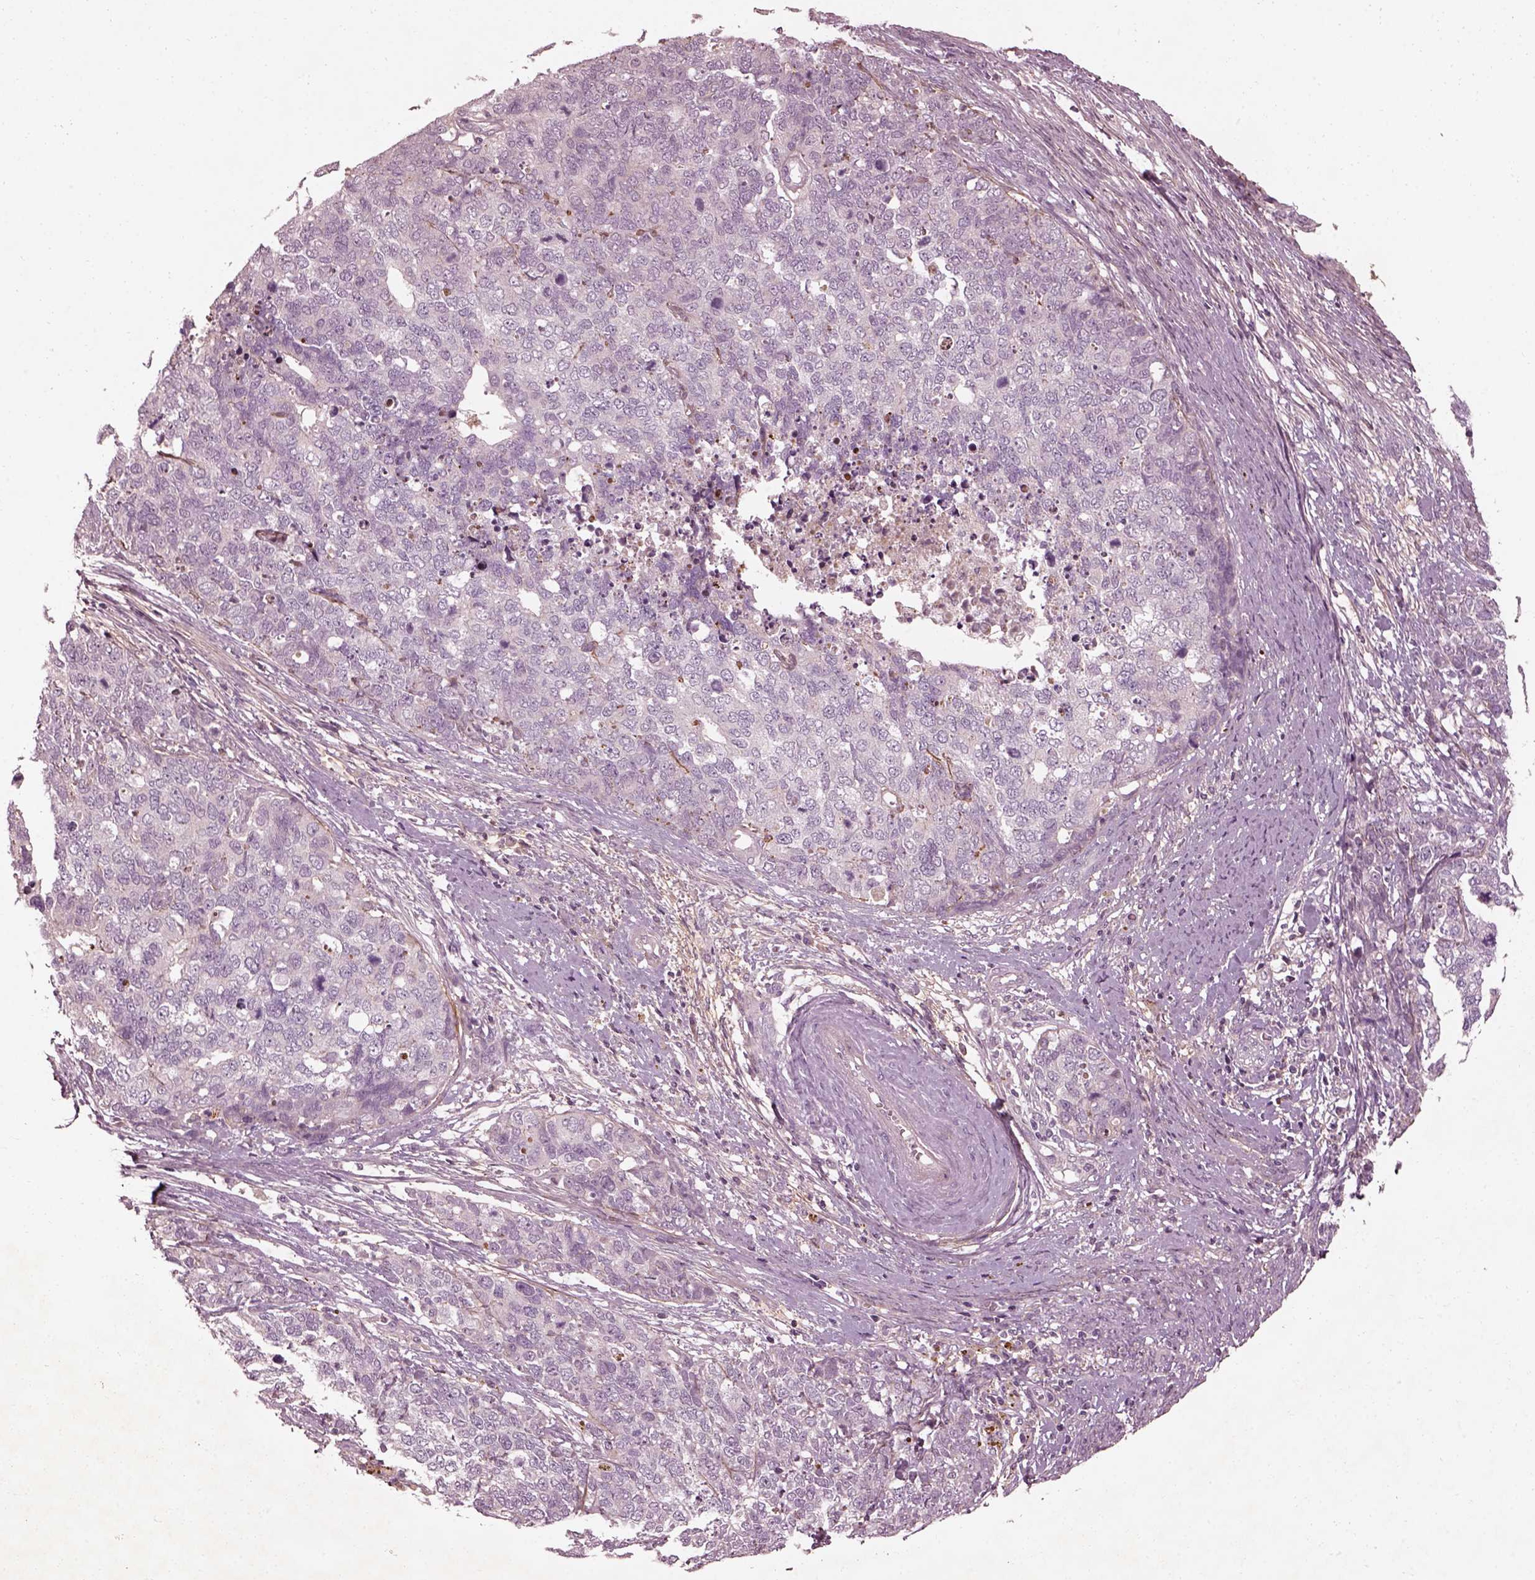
{"staining": {"intensity": "negative", "quantity": "none", "location": "none"}, "tissue": "cervical cancer", "cell_type": "Tumor cells", "image_type": "cancer", "snomed": [{"axis": "morphology", "description": "Squamous cell carcinoma, NOS"}, {"axis": "topography", "description": "Cervix"}], "caption": "This is an IHC histopathology image of squamous cell carcinoma (cervical). There is no positivity in tumor cells.", "gene": "EFEMP1", "patient": {"sex": "female", "age": 63}}